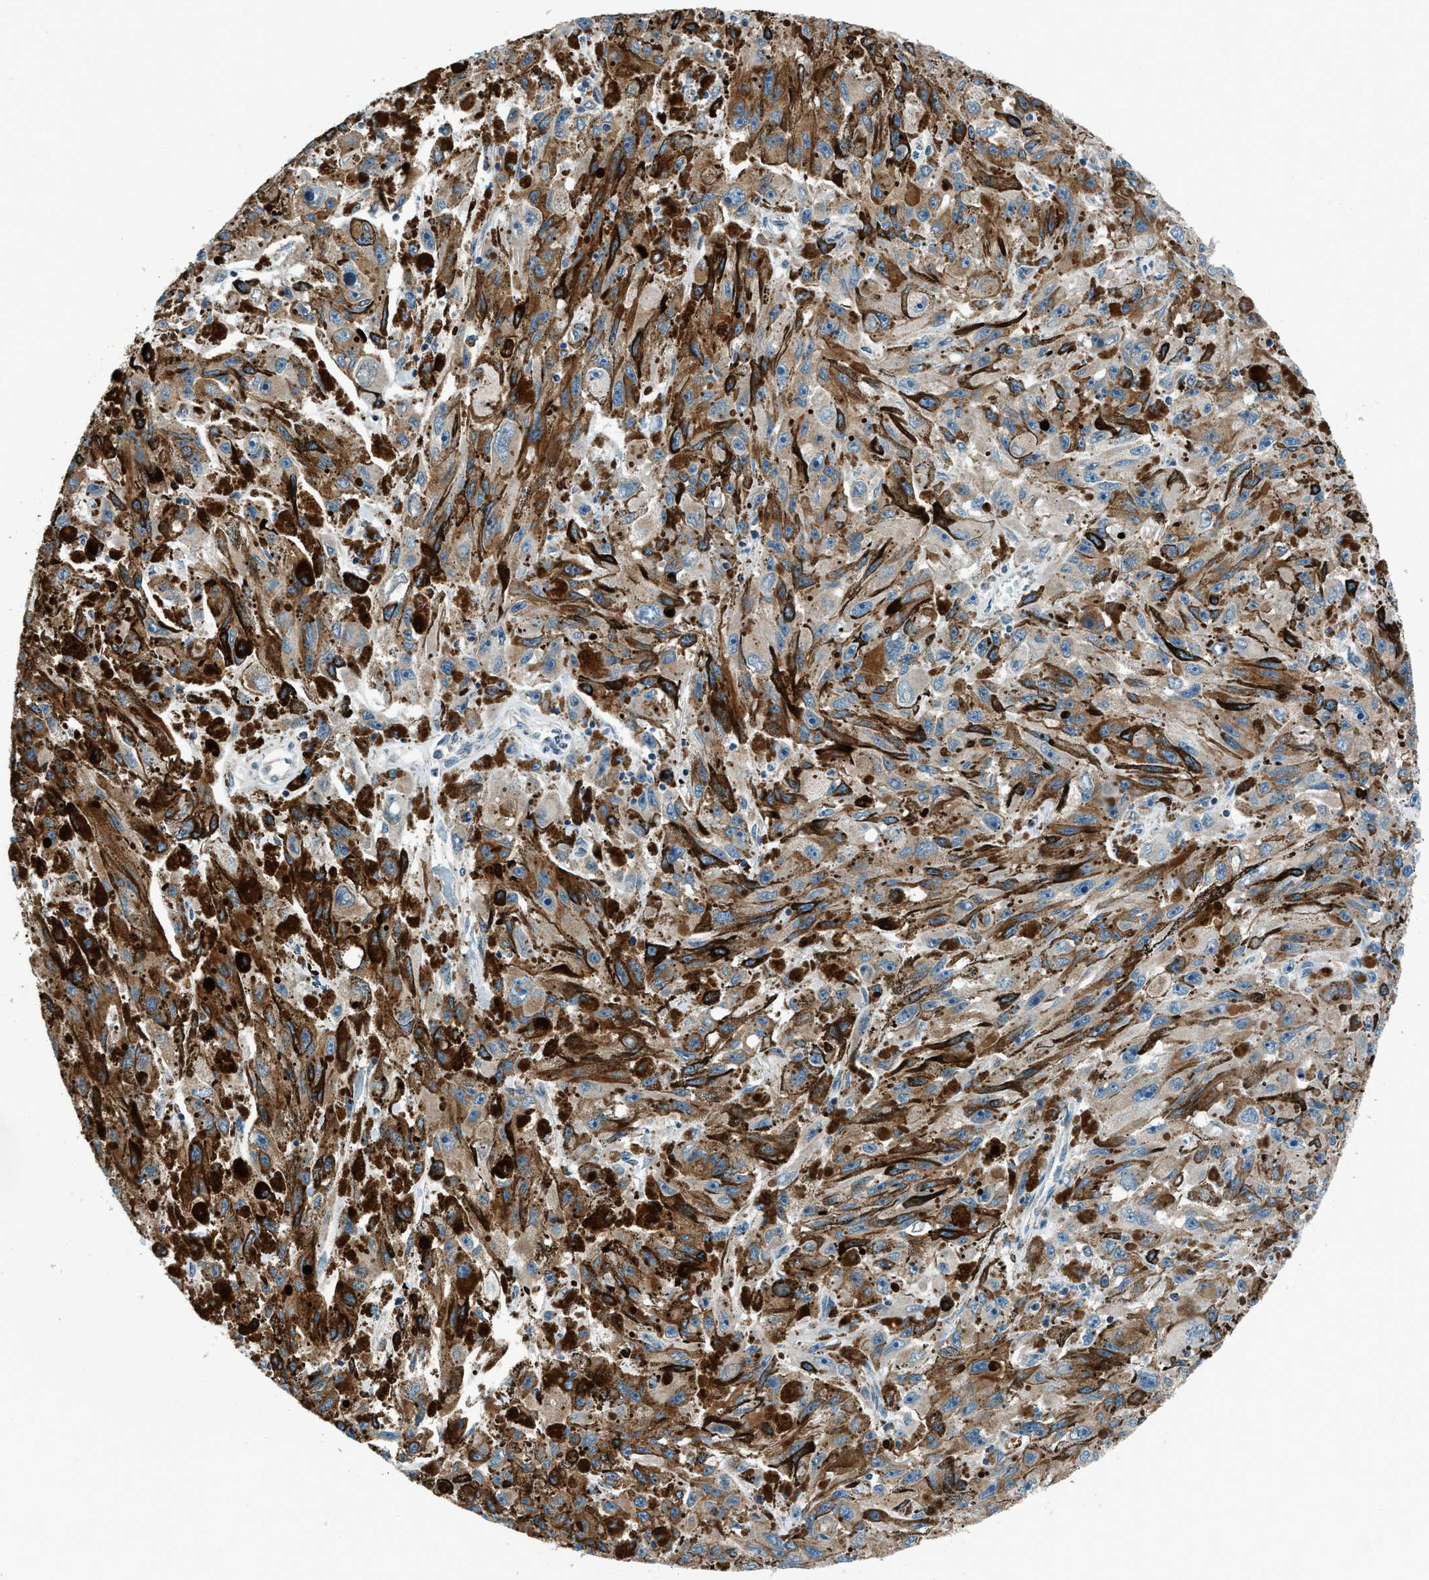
{"staining": {"intensity": "weak", "quantity": "25%-75%", "location": "cytoplasmic/membranous"}, "tissue": "melanoma", "cell_type": "Tumor cells", "image_type": "cancer", "snomed": [{"axis": "morphology", "description": "Malignant melanoma, NOS"}, {"axis": "topography", "description": "Skin"}], "caption": "Human malignant melanoma stained with a protein marker exhibits weak staining in tumor cells.", "gene": "PIGG", "patient": {"sex": "female", "age": 104}}